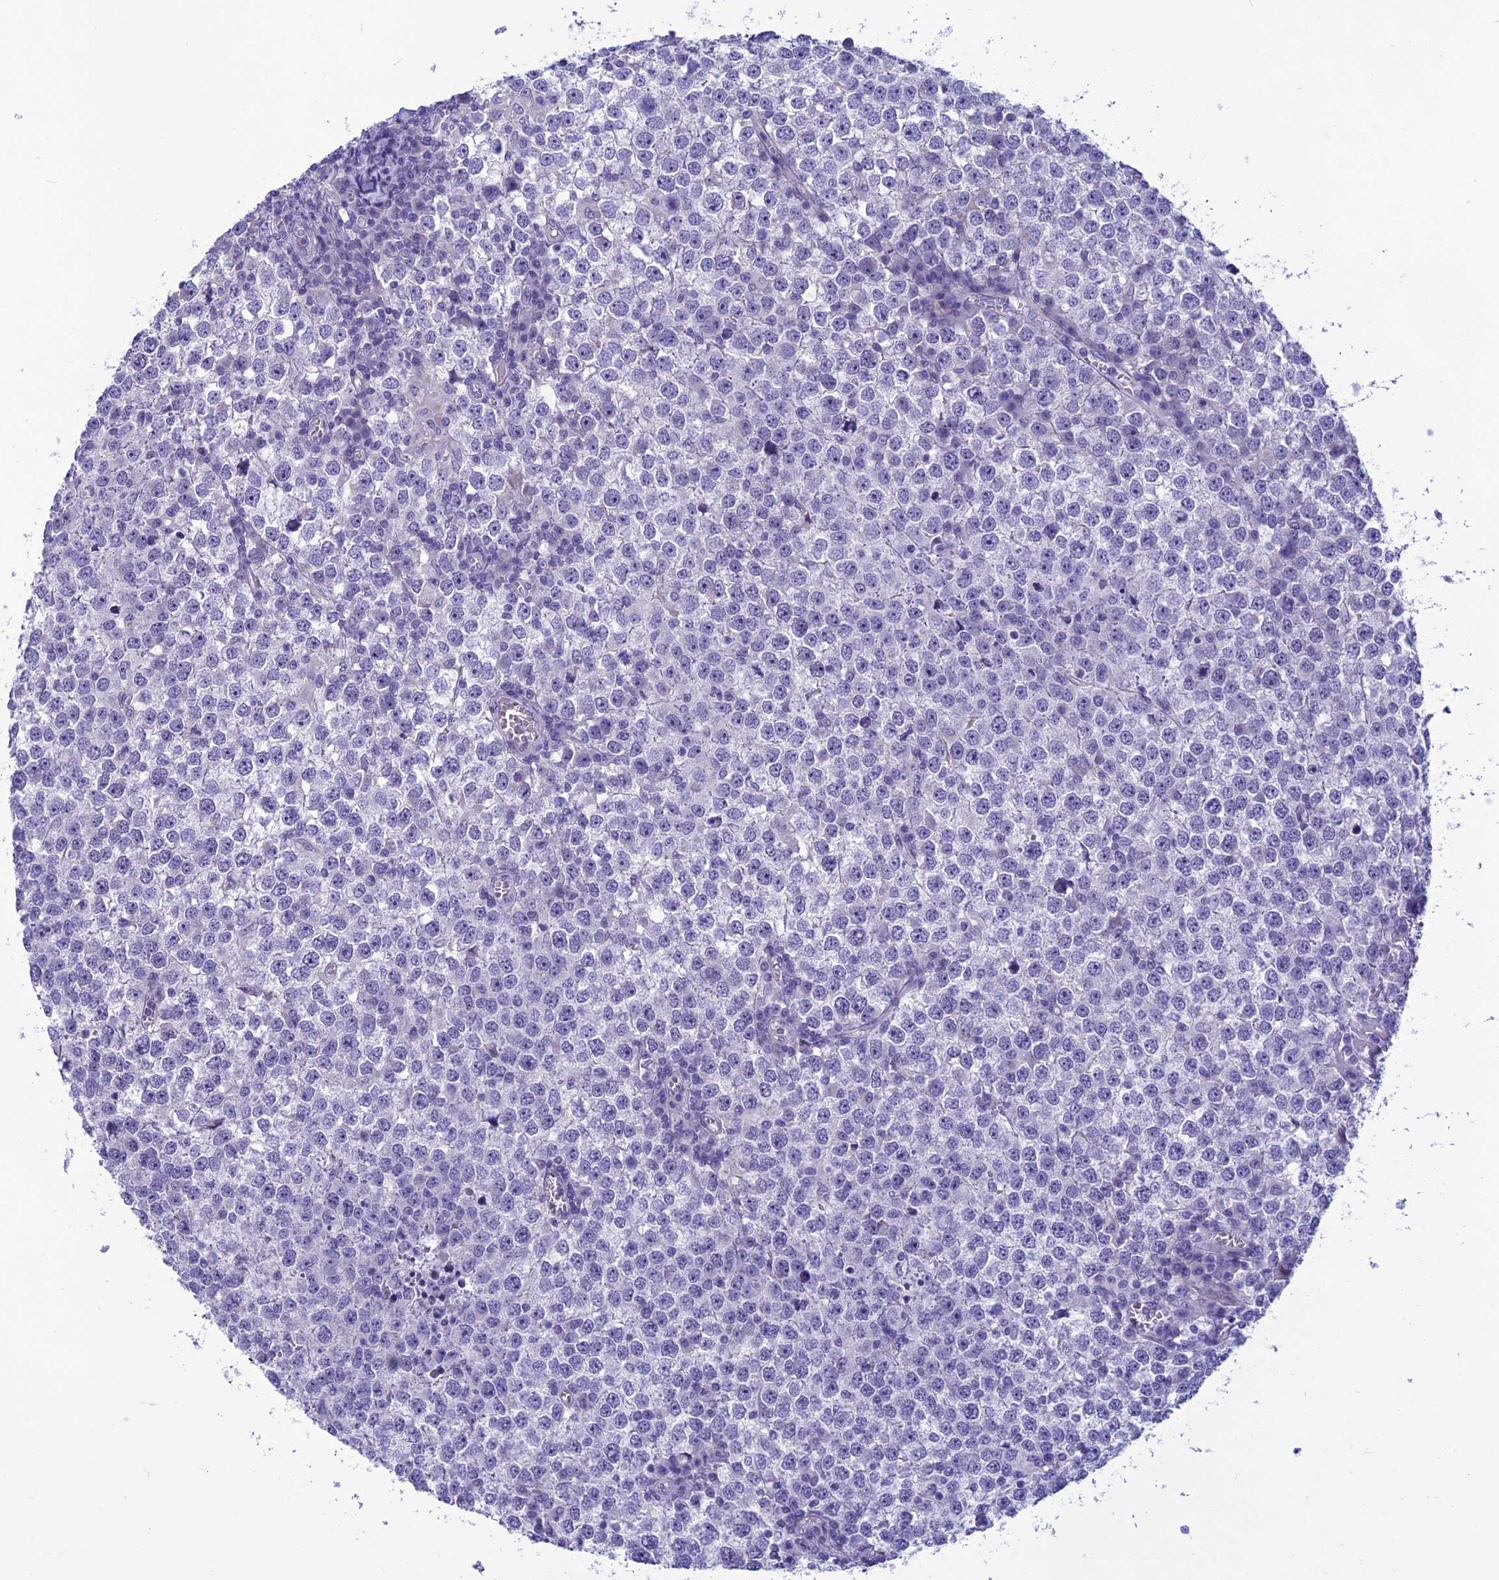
{"staining": {"intensity": "negative", "quantity": "none", "location": "none"}, "tissue": "testis cancer", "cell_type": "Tumor cells", "image_type": "cancer", "snomed": [{"axis": "morphology", "description": "Seminoma, NOS"}, {"axis": "topography", "description": "Testis"}], "caption": "The histopathology image exhibits no staining of tumor cells in testis cancer (seminoma).", "gene": "BBS2", "patient": {"sex": "male", "age": 65}}